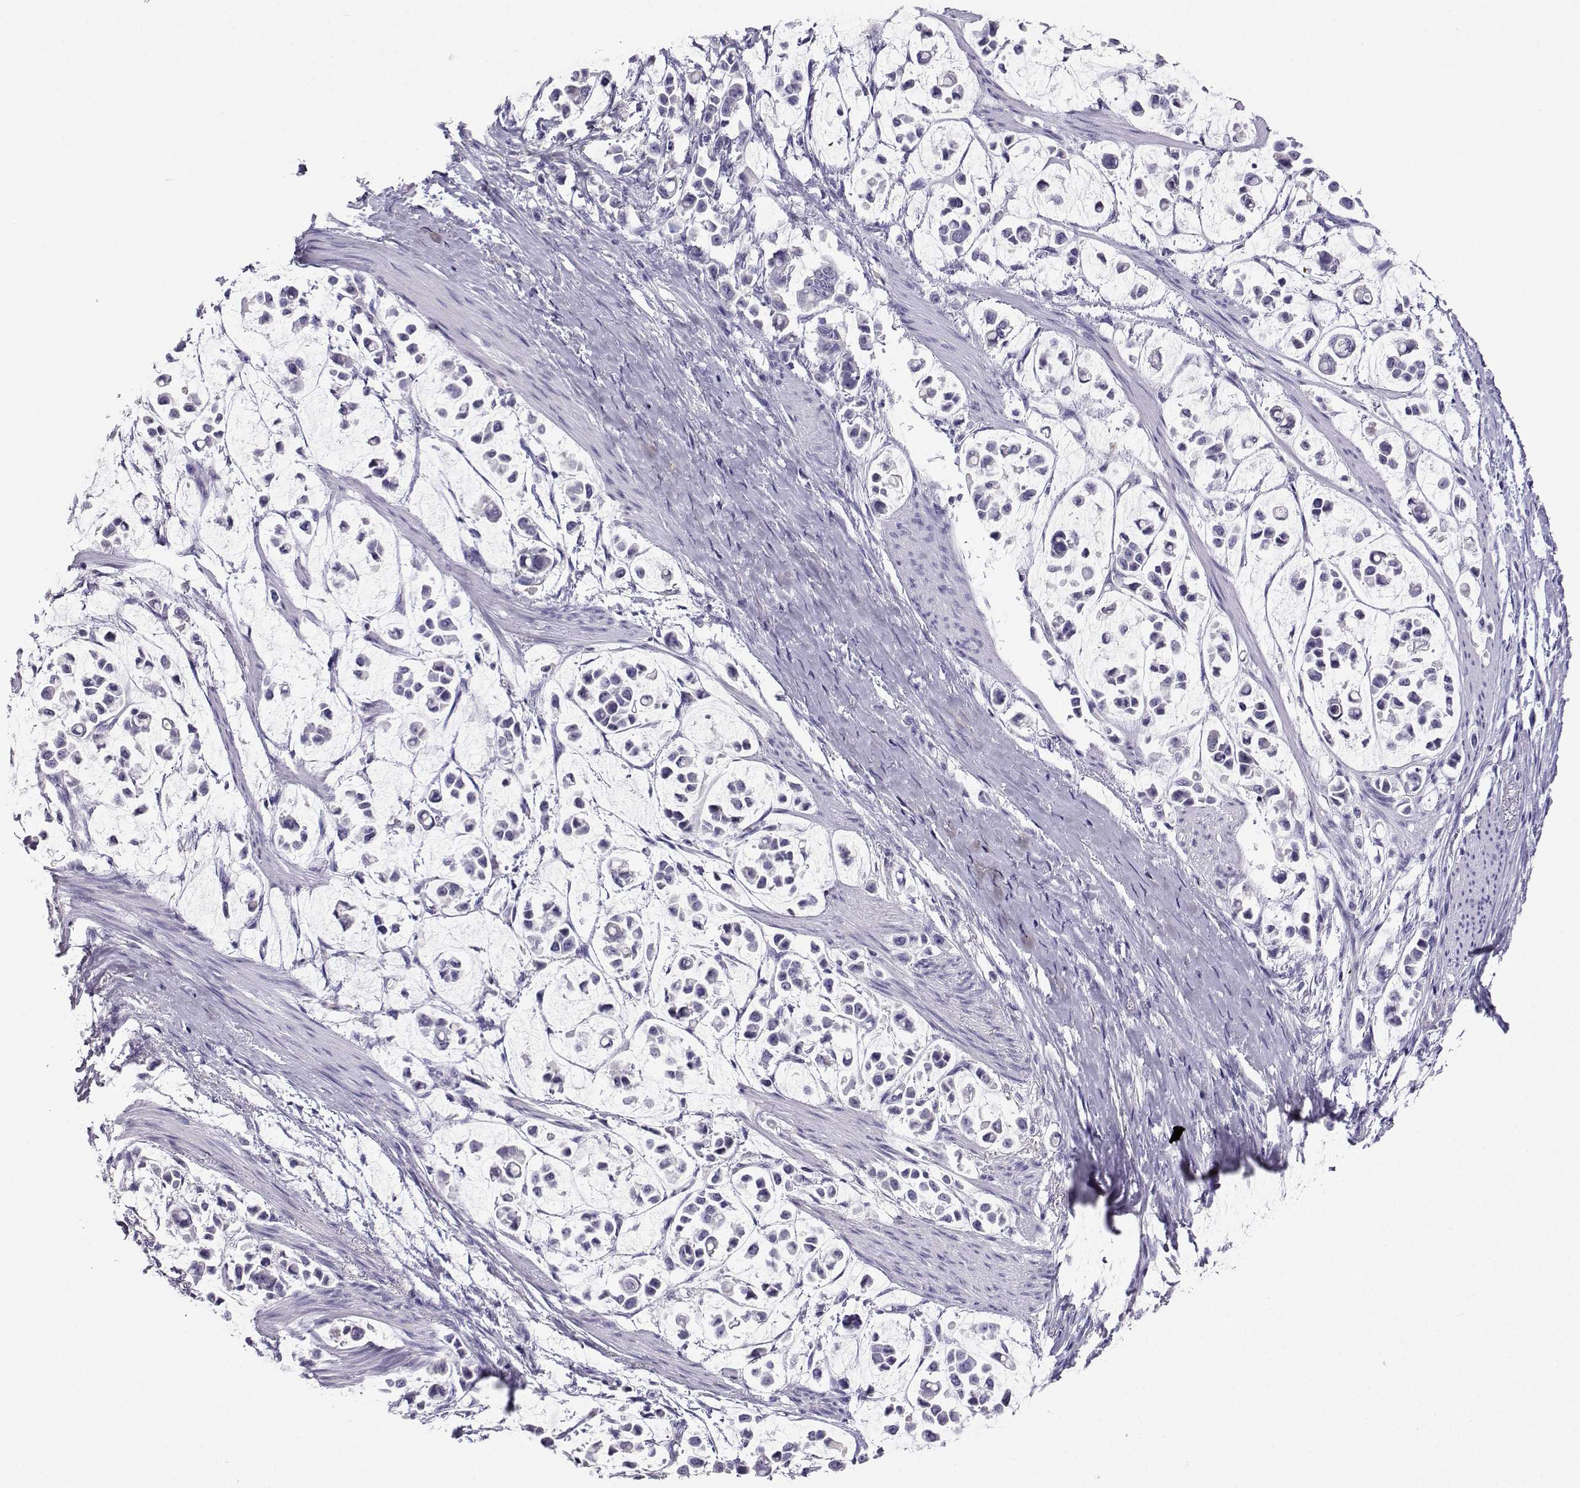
{"staining": {"intensity": "negative", "quantity": "none", "location": "none"}, "tissue": "stomach cancer", "cell_type": "Tumor cells", "image_type": "cancer", "snomed": [{"axis": "morphology", "description": "Adenocarcinoma, NOS"}, {"axis": "topography", "description": "Stomach"}], "caption": "IHC of human adenocarcinoma (stomach) reveals no expression in tumor cells. (Stains: DAB IHC with hematoxylin counter stain, Microscopy: brightfield microscopy at high magnification).", "gene": "GRIK4", "patient": {"sex": "male", "age": 82}}